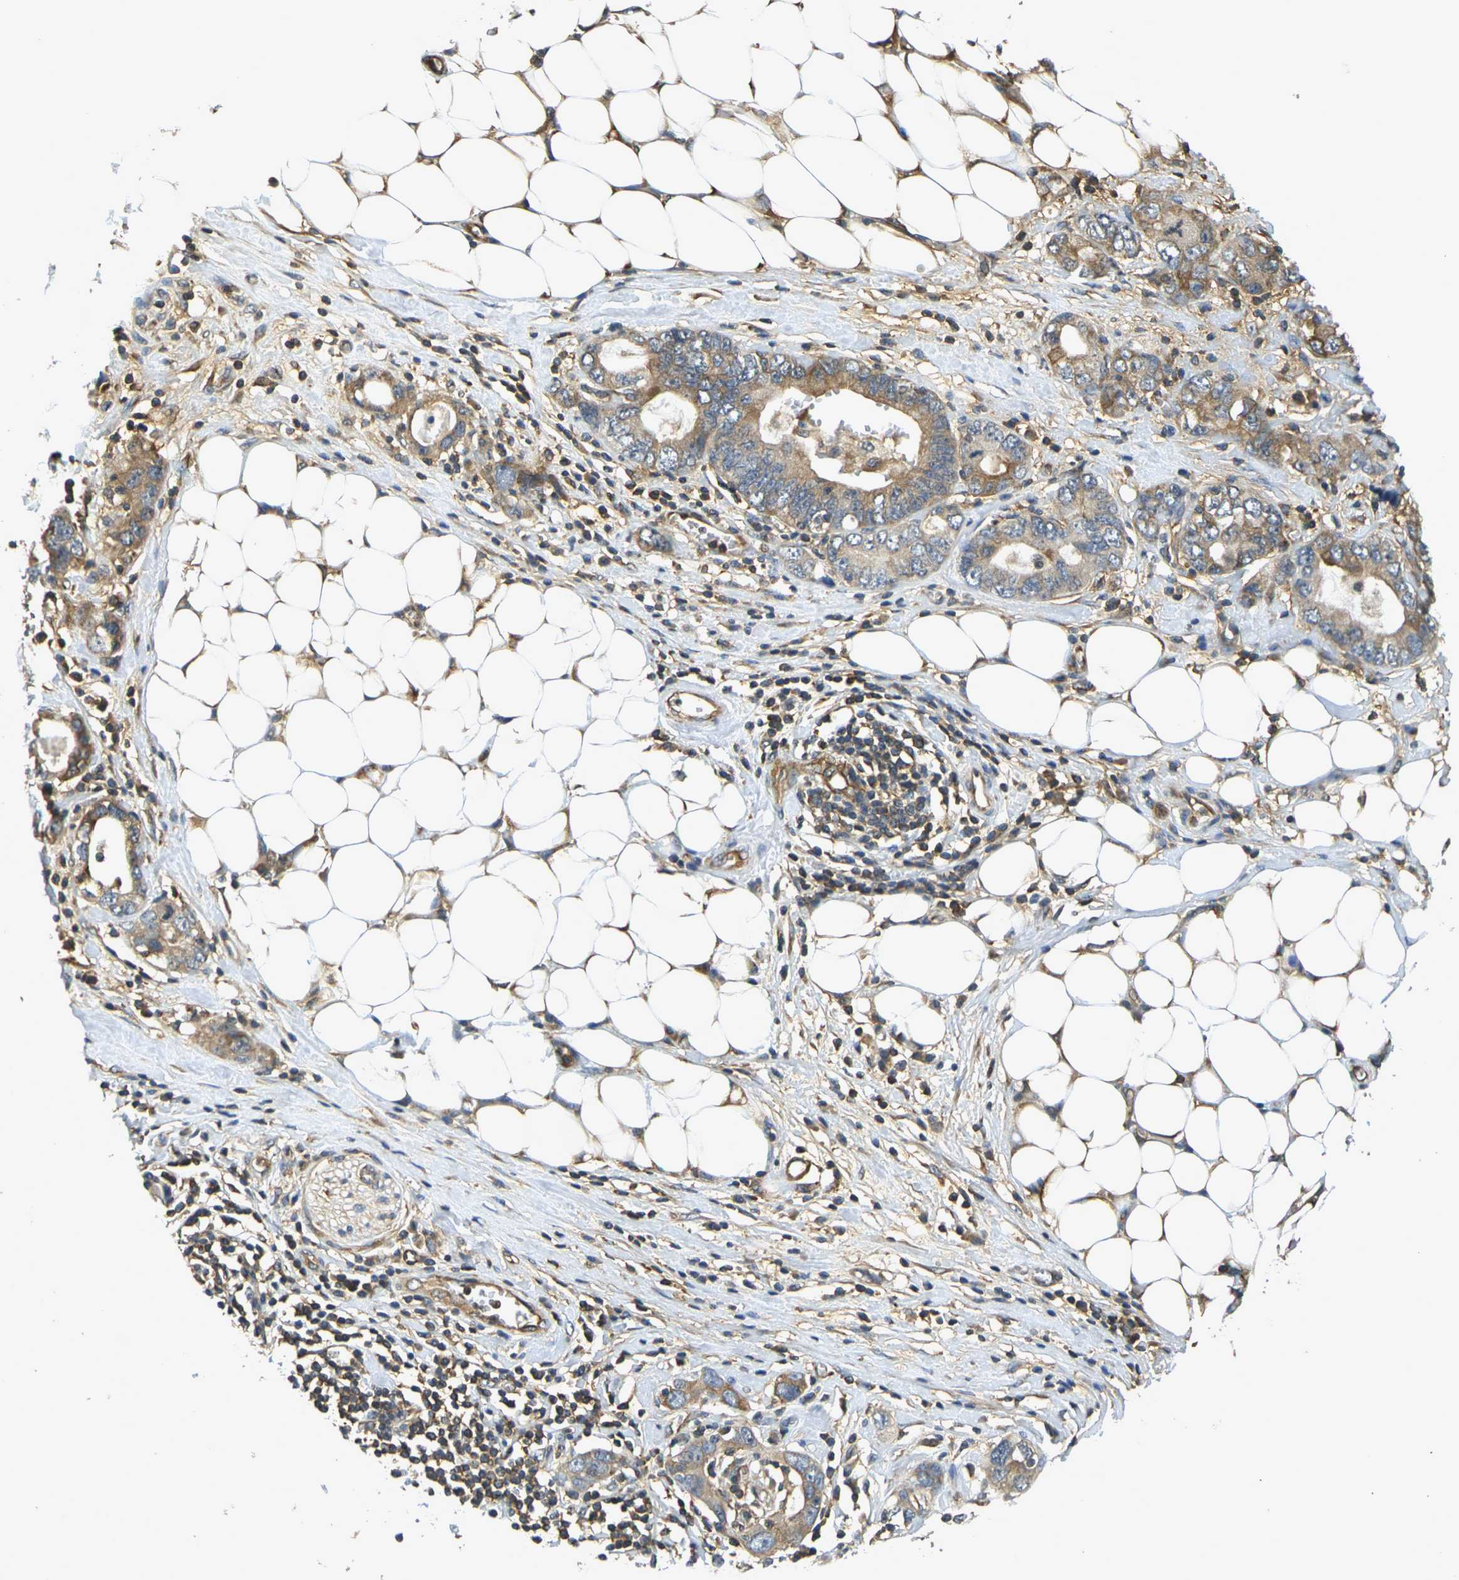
{"staining": {"intensity": "moderate", "quantity": "25%-75%", "location": "cytoplasmic/membranous"}, "tissue": "stomach cancer", "cell_type": "Tumor cells", "image_type": "cancer", "snomed": [{"axis": "morphology", "description": "Adenocarcinoma, NOS"}, {"axis": "topography", "description": "Stomach, lower"}], "caption": "Immunohistochemical staining of human stomach adenocarcinoma reveals medium levels of moderate cytoplasmic/membranous protein positivity in approximately 25%-75% of tumor cells.", "gene": "CAST", "patient": {"sex": "female", "age": 93}}